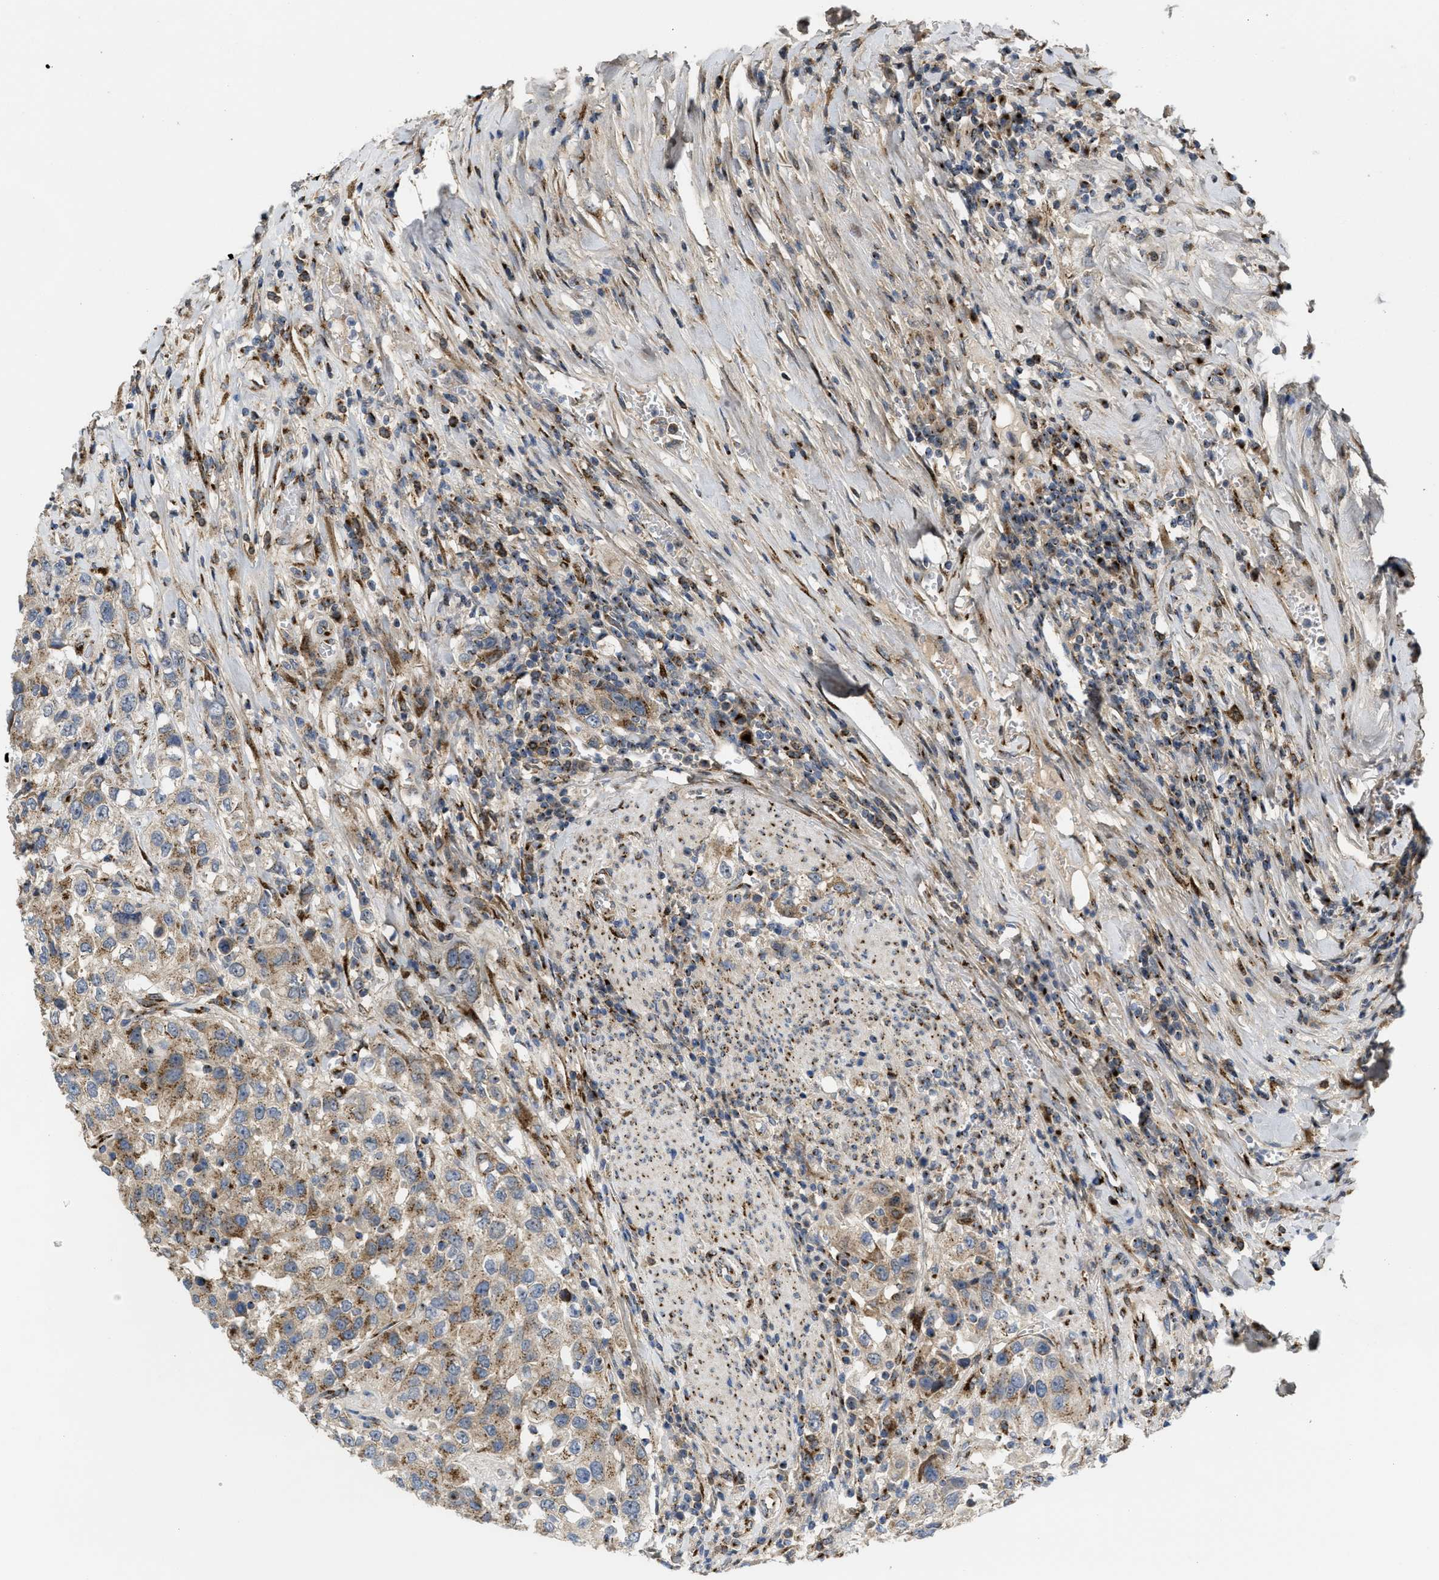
{"staining": {"intensity": "moderate", "quantity": ">75%", "location": "cytoplasmic/membranous"}, "tissue": "urothelial cancer", "cell_type": "Tumor cells", "image_type": "cancer", "snomed": [{"axis": "morphology", "description": "Urothelial carcinoma, High grade"}, {"axis": "topography", "description": "Urinary bladder"}], "caption": "Immunohistochemical staining of human urothelial cancer displays medium levels of moderate cytoplasmic/membranous positivity in approximately >75% of tumor cells.", "gene": "ZNF70", "patient": {"sex": "female", "age": 80}}